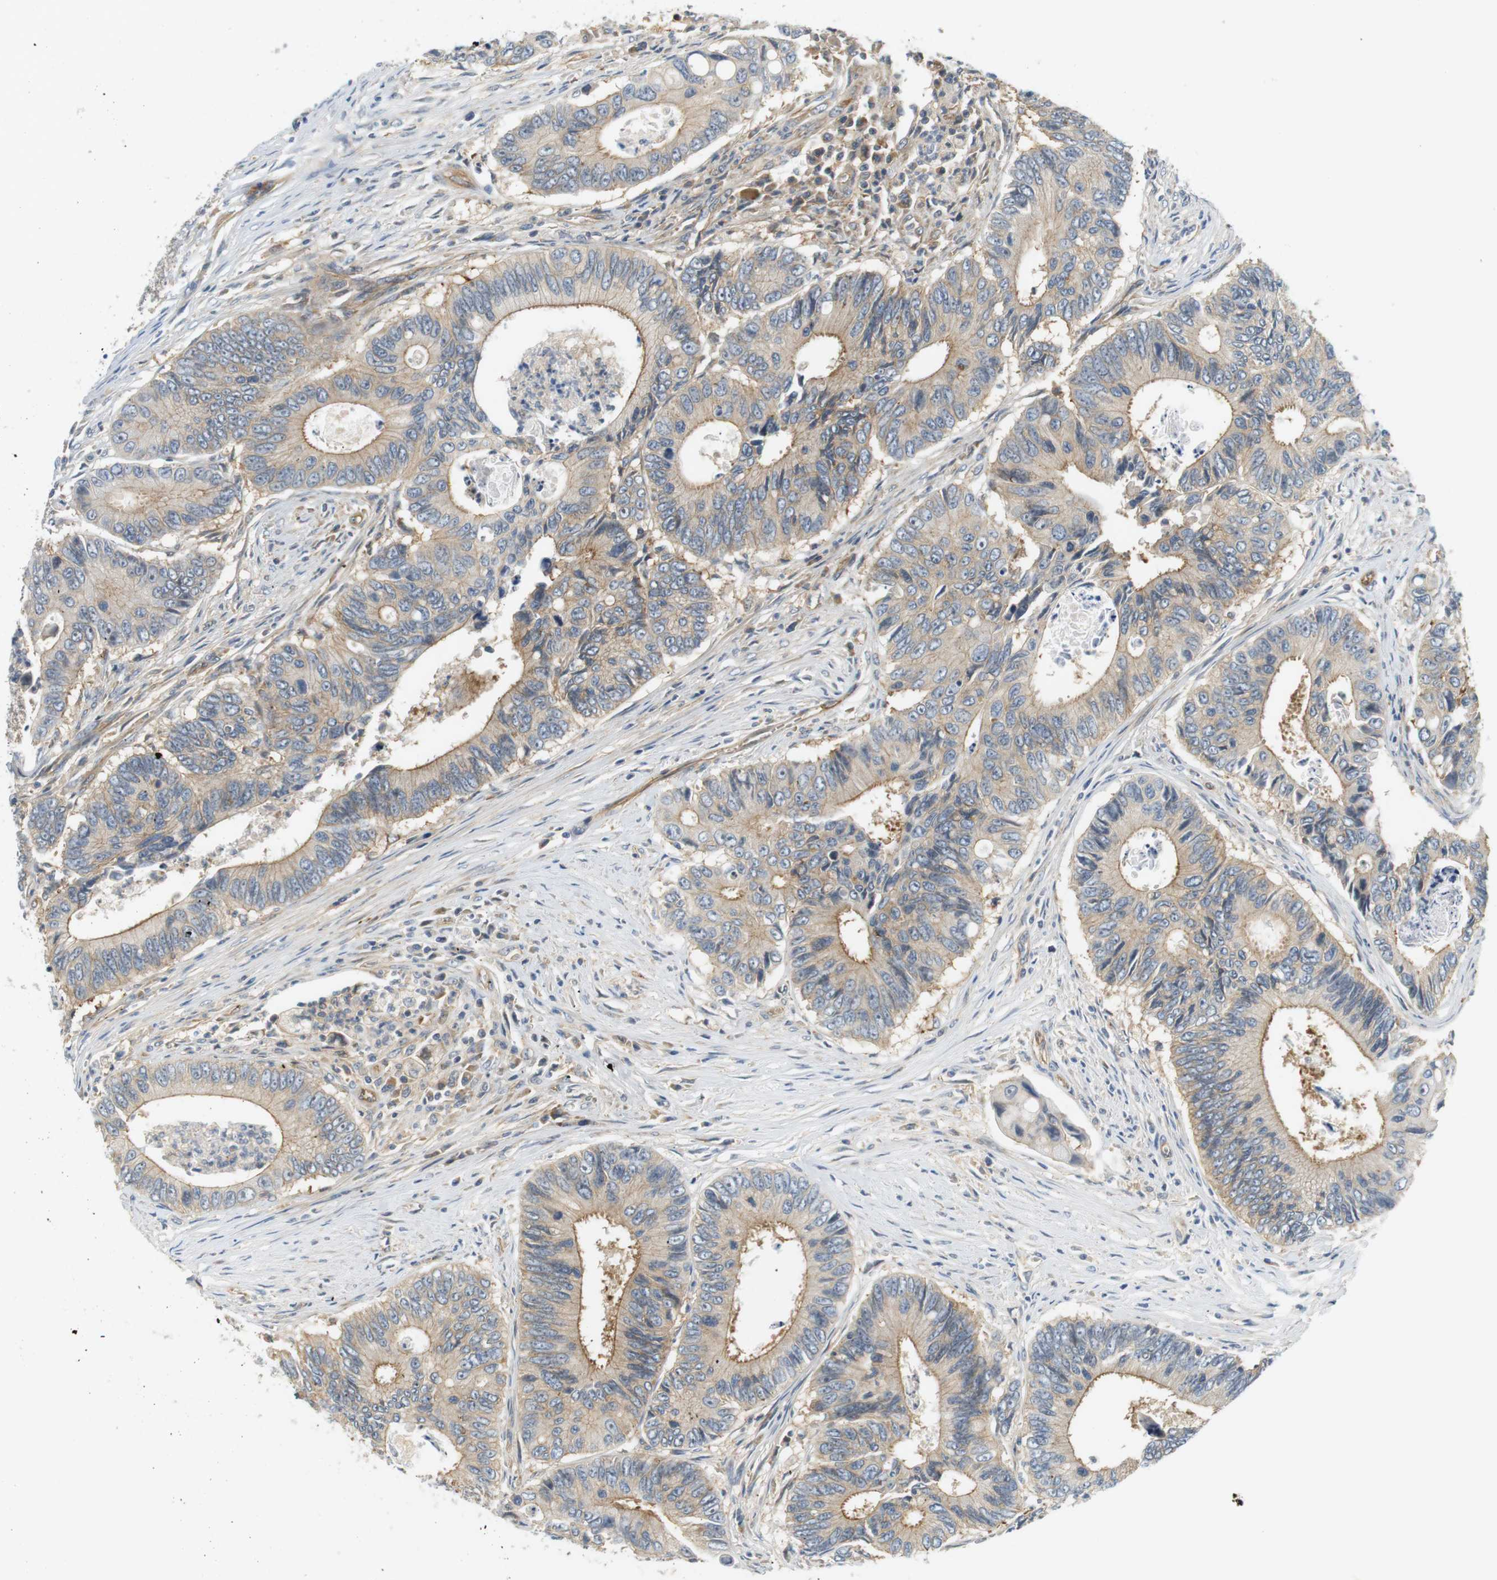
{"staining": {"intensity": "weak", "quantity": "25%-75%", "location": "cytoplasmic/membranous"}, "tissue": "colorectal cancer", "cell_type": "Tumor cells", "image_type": "cancer", "snomed": [{"axis": "morphology", "description": "Inflammation, NOS"}, {"axis": "morphology", "description": "Adenocarcinoma, NOS"}, {"axis": "topography", "description": "Colon"}], "caption": "IHC (DAB (3,3'-diaminobenzidine)) staining of colorectal cancer exhibits weak cytoplasmic/membranous protein expression in about 25%-75% of tumor cells.", "gene": "SH3GLB1", "patient": {"sex": "male", "age": 72}}